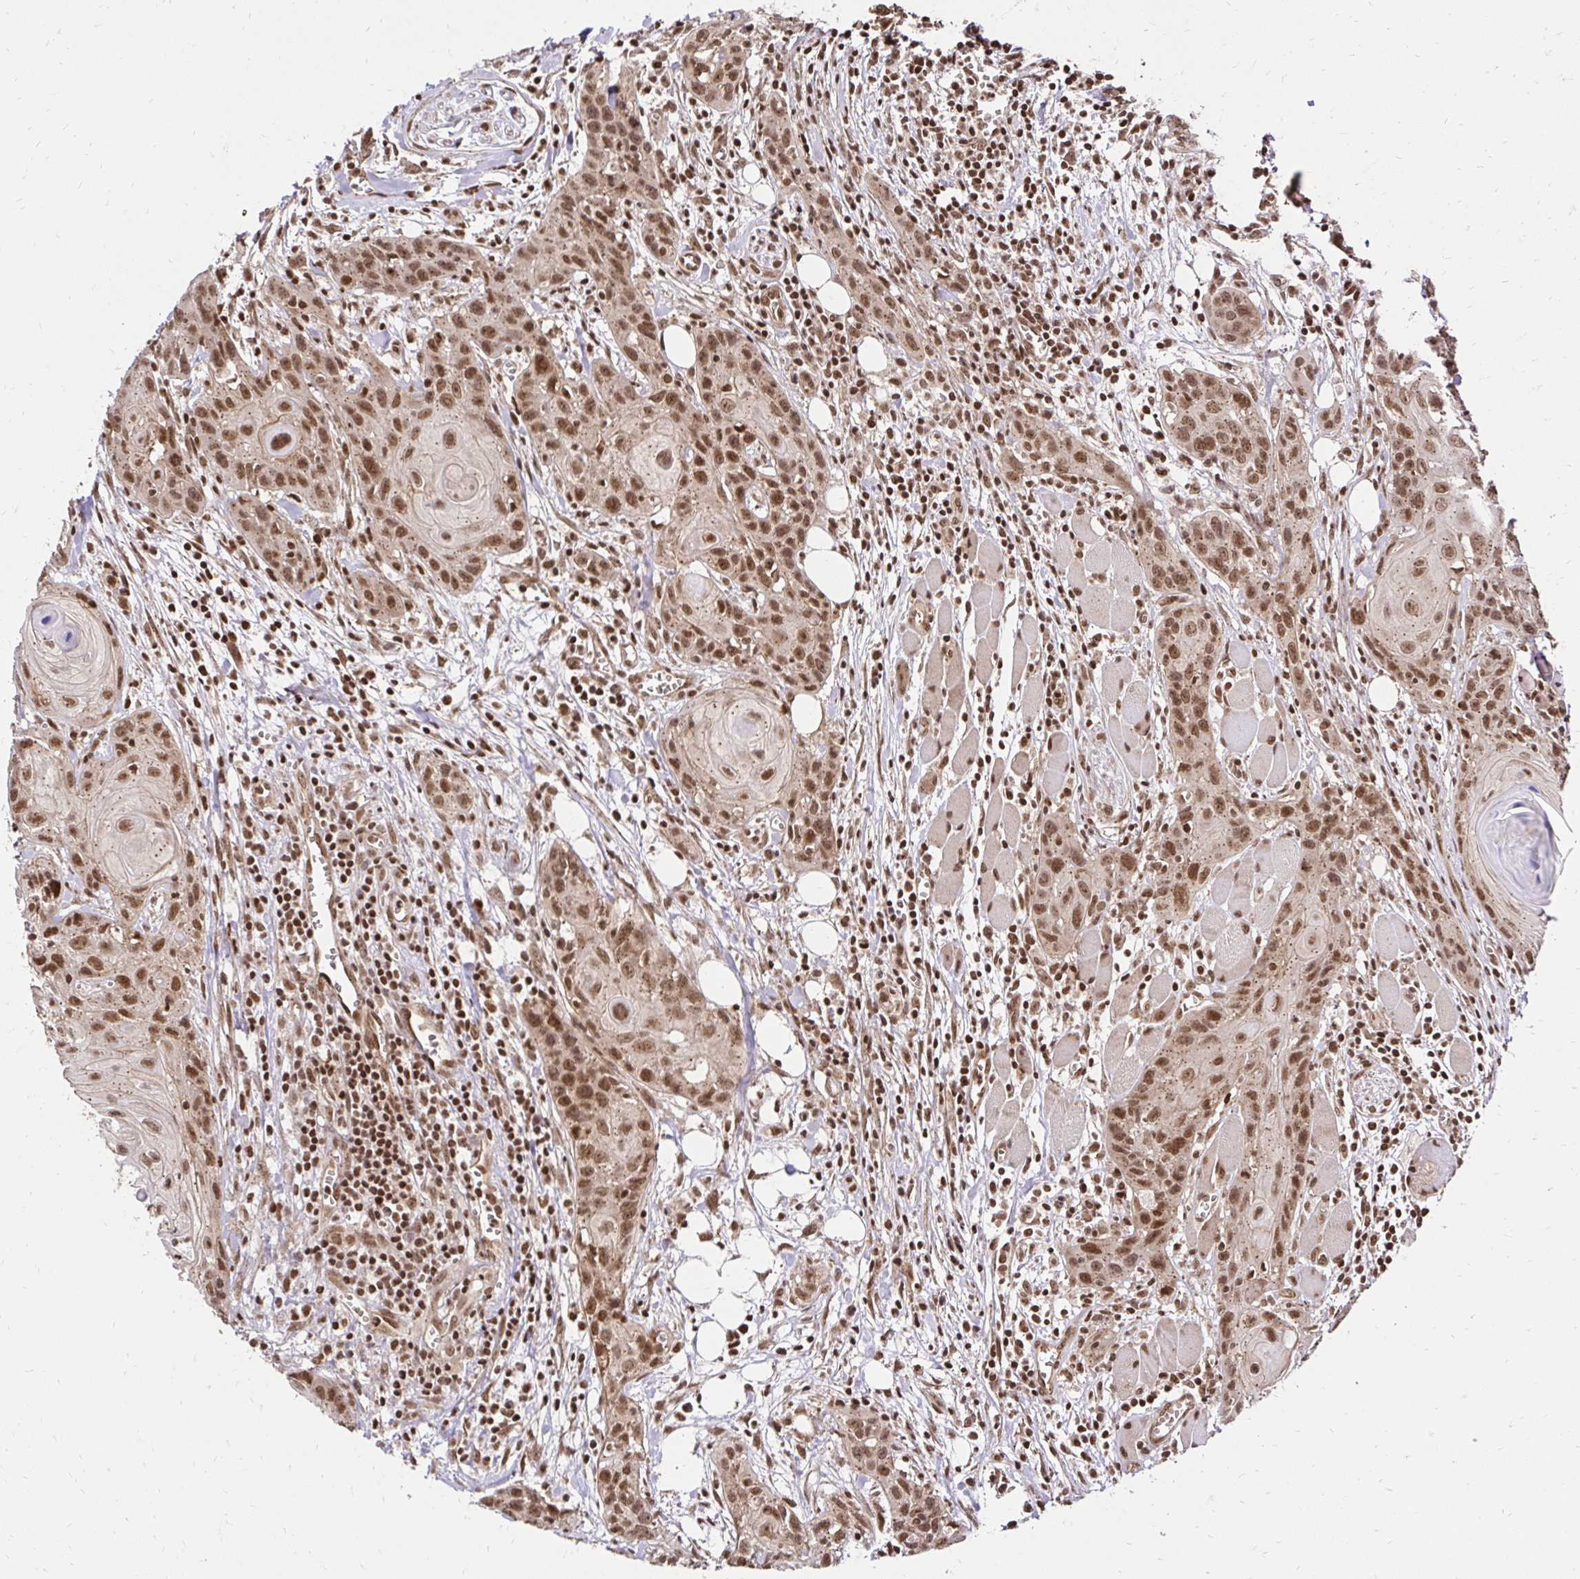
{"staining": {"intensity": "moderate", "quantity": ">75%", "location": "cytoplasmic/membranous,nuclear"}, "tissue": "head and neck cancer", "cell_type": "Tumor cells", "image_type": "cancer", "snomed": [{"axis": "morphology", "description": "Squamous cell carcinoma, NOS"}, {"axis": "topography", "description": "Oral tissue"}, {"axis": "topography", "description": "Head-Neck"}], "caption": "An immunohistochemistry (IHC) histopathology image of tumor tissue is shown. Protein staining in brown highlights moderate cytoplasmic/membranous and nuclear positivity in squamous cell carcinoma (head and neck) within tumor cells.", "gene": "GLYR1", "patient": {"sex": "male", "age": 58}}